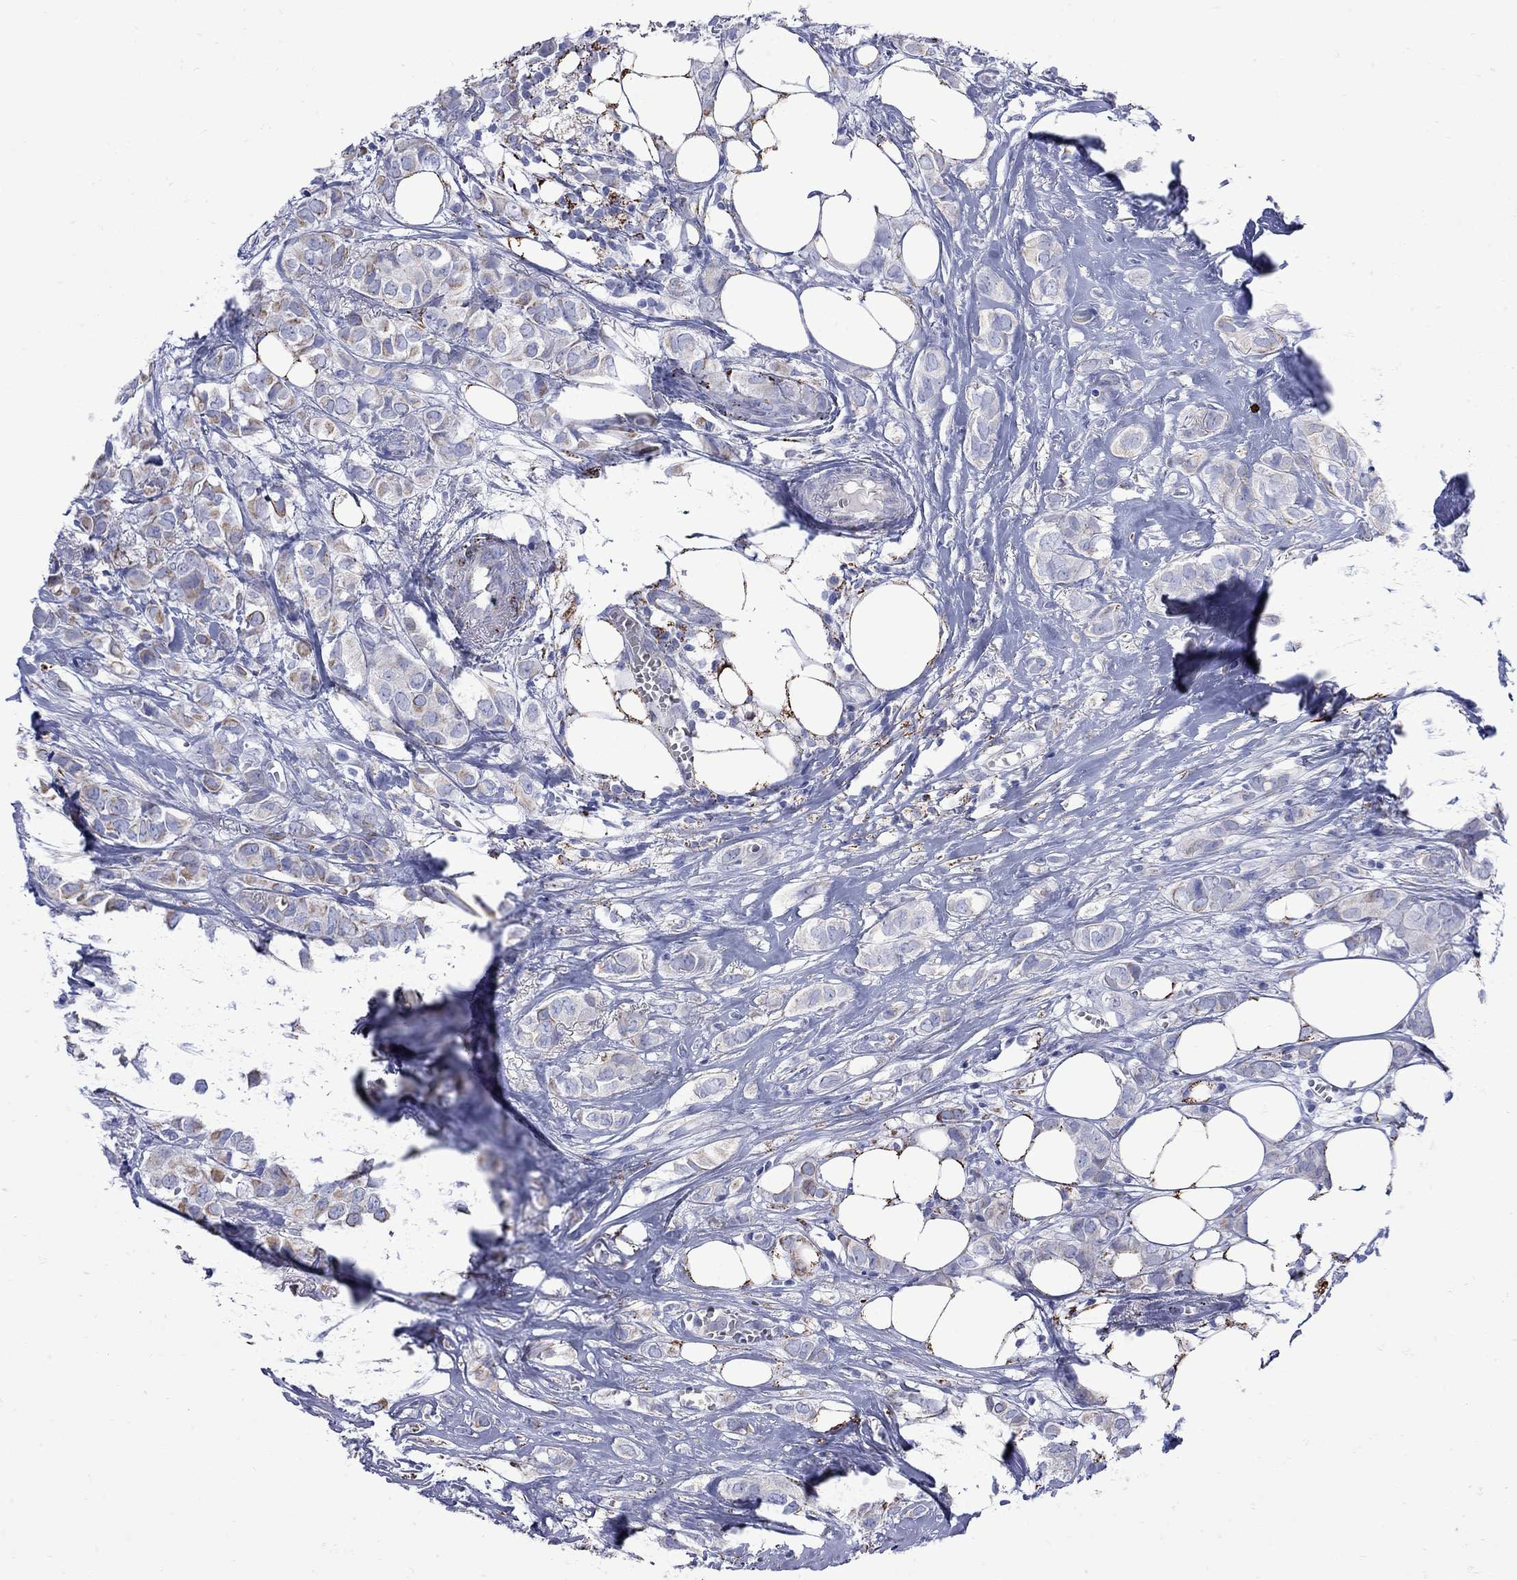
{"staining": {"intensity": "strong", "quantity": "25%-75%", "location": "cytoplasmic/membranous"}, "tissue": "breast cancer", "cell_type": "Tumor cells", "image_type": "cancer", "snomed": [{"axis": "morphology", "description": "Duct carcinoma"}, {"axis": "topography", "description": "Breast"}], "caption": "A high amount of strong cytoplasmic/membranous positivity is identified in about 25%-75% of tumor cells in breast invasive ductal carcinoma tissue.", "gene": "SESTD1", "patient": {"sex": "female", "age": 85}}